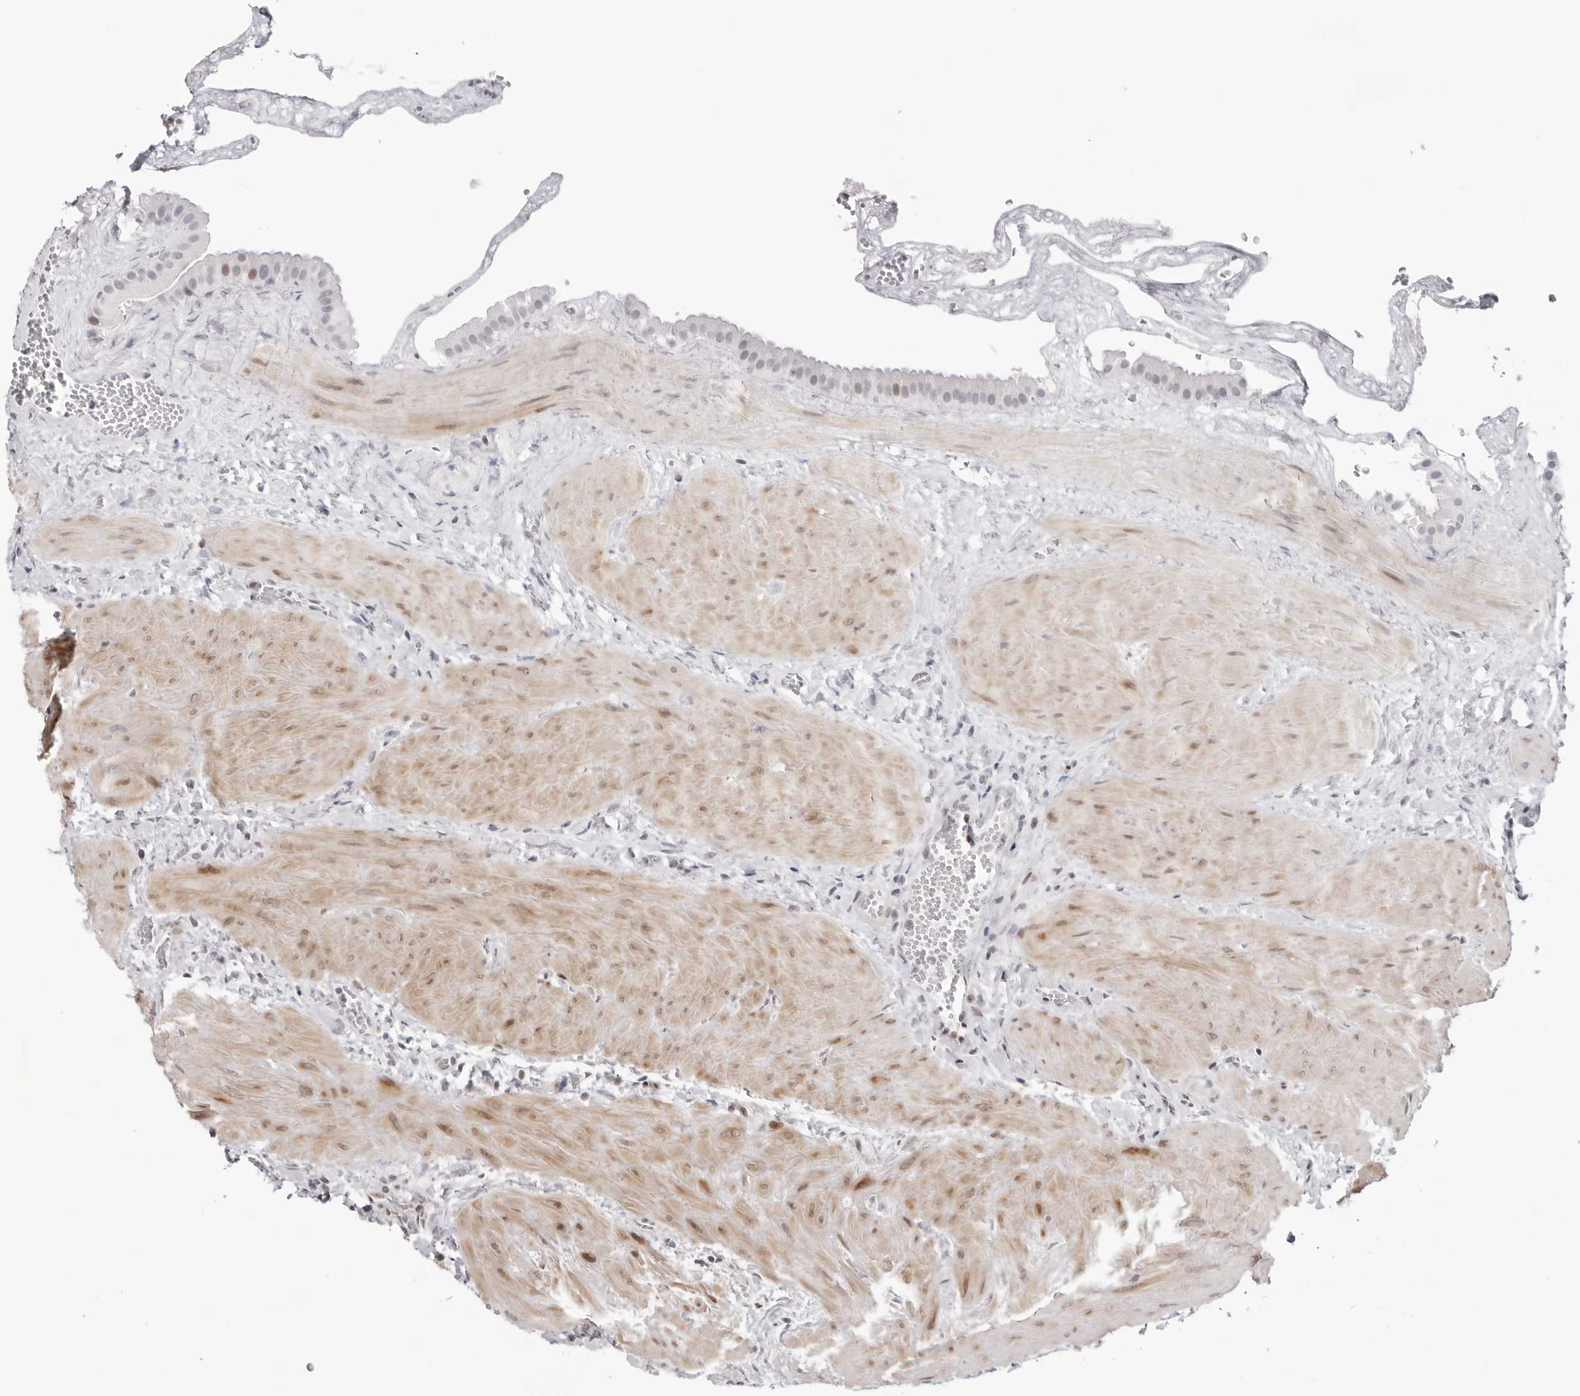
{"staining": {"intensity": "negative", "quantity": "none", "location": "none"}, "tissue": "gallbladder", "cell_type": "Glandular cells", "image_type": "normal", "snomed": [{"axis": "morphology", "description": "Normal tissue, NOS"}, {"axis": "topography", "description": "Gallbladder"}], "caption": "DAB immunohistochemical staining of benign human gallbladder demonstrates no significant staining in glandular cells. (Brightfield microscopy of DAB (3,3'-diaminobenzidine) immunohistochemistry (IHC) at high magnification).", "gene": "NTPCR", "patient": {"sex": "male", "age": 55}}